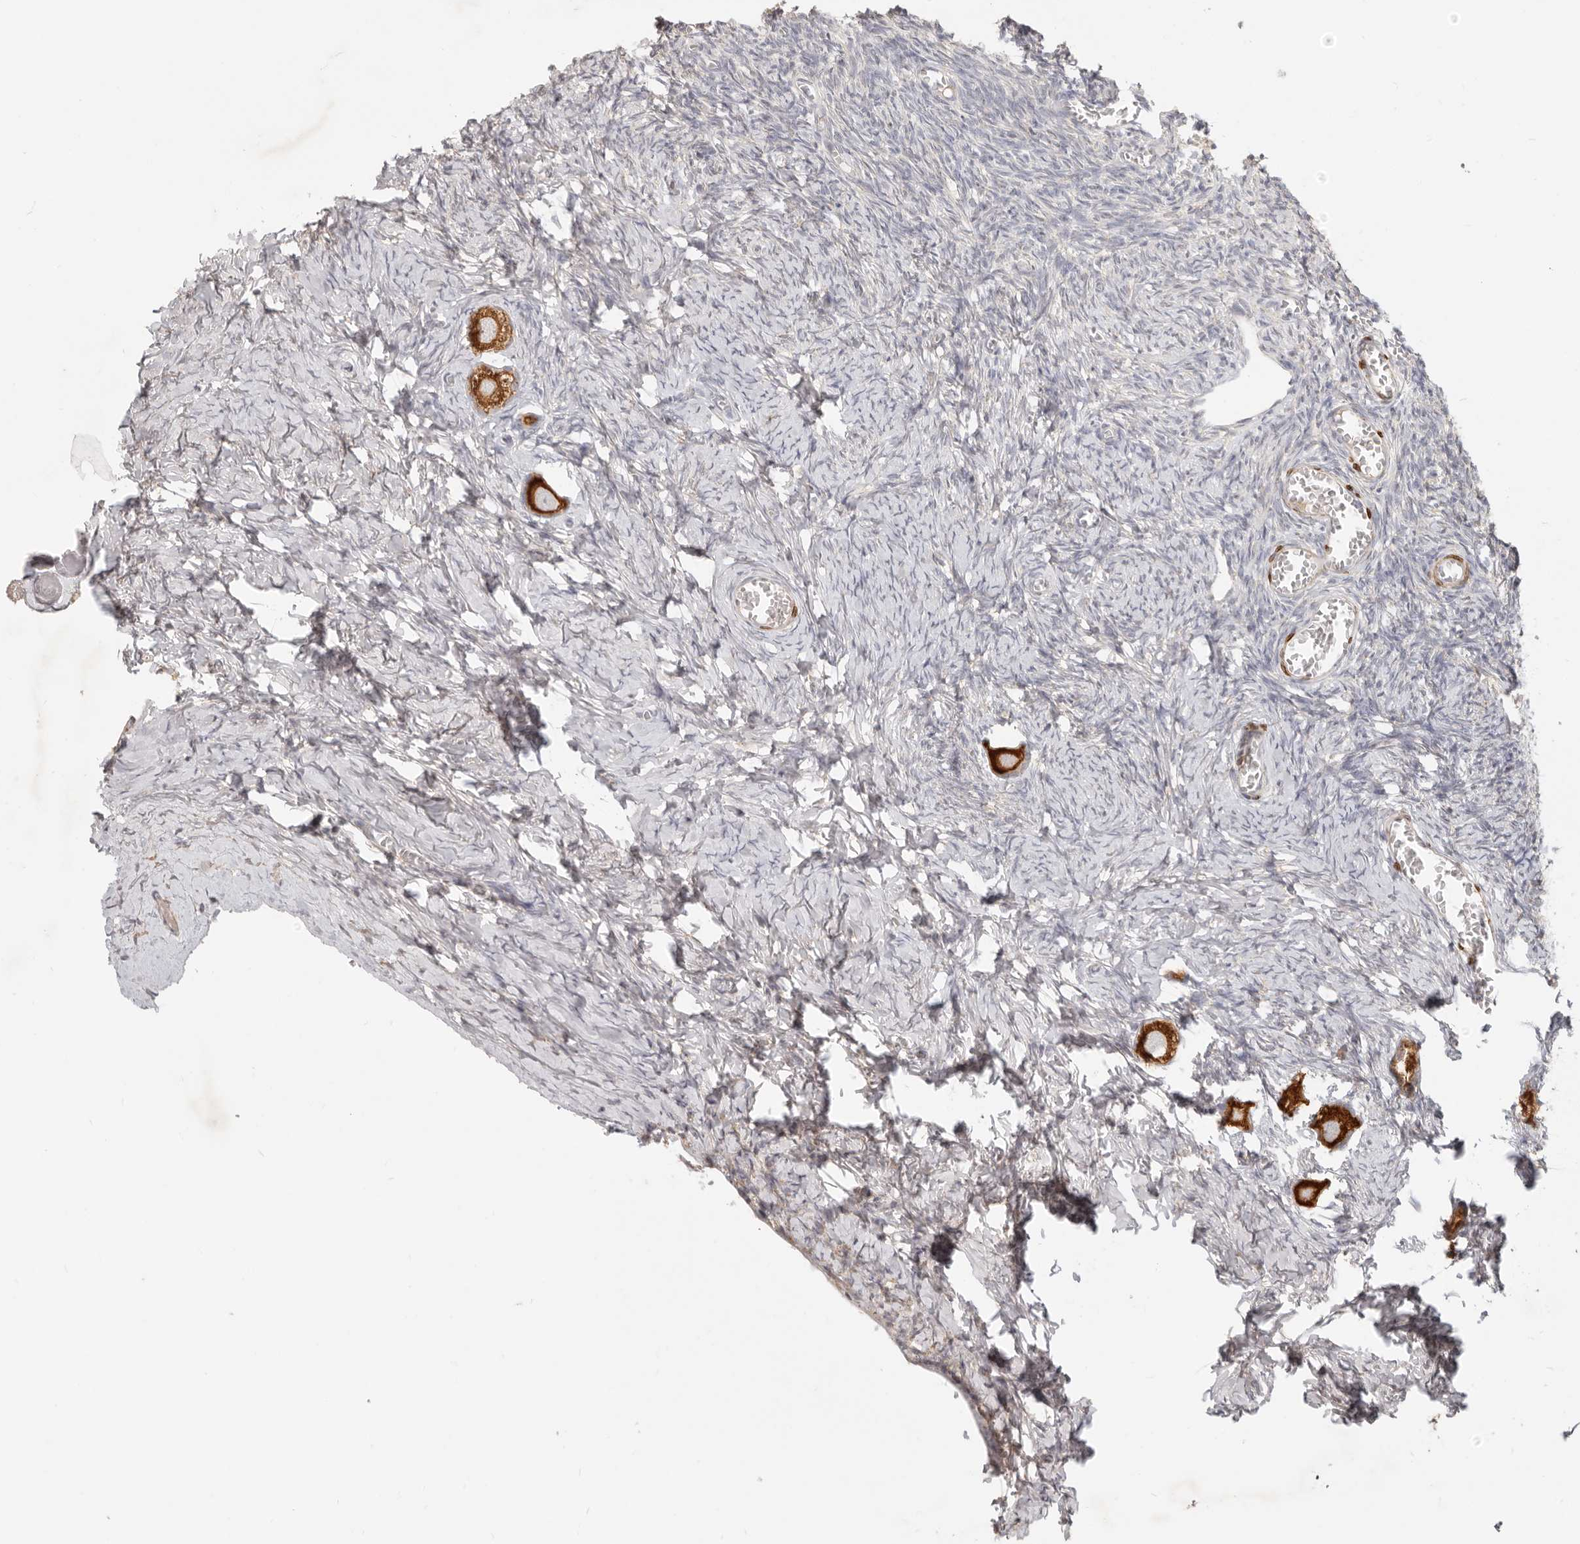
{"staining": {"intensity": "strong", "quantity": ">75%", "location": "cytoplasmic/membranous"}, "tissue": "ovary", "cell_type": "Follicle cells", "image_type": "normal", "snomed": [{"axis": "morphology", "description": "Normal tissue, NOS"}, {"axis": "topography", "description": "Ovary"}], "caption": "This photomicrograph exhibits normal ovary stained with IHC to label a protein in brown. The cytoplasmic/membranous of follicle cells show strong positivity for the protein. Nuclei are counter-stained blue.", "gene": "PABPC4", "patient": {"sex": "female", "age": 27}}